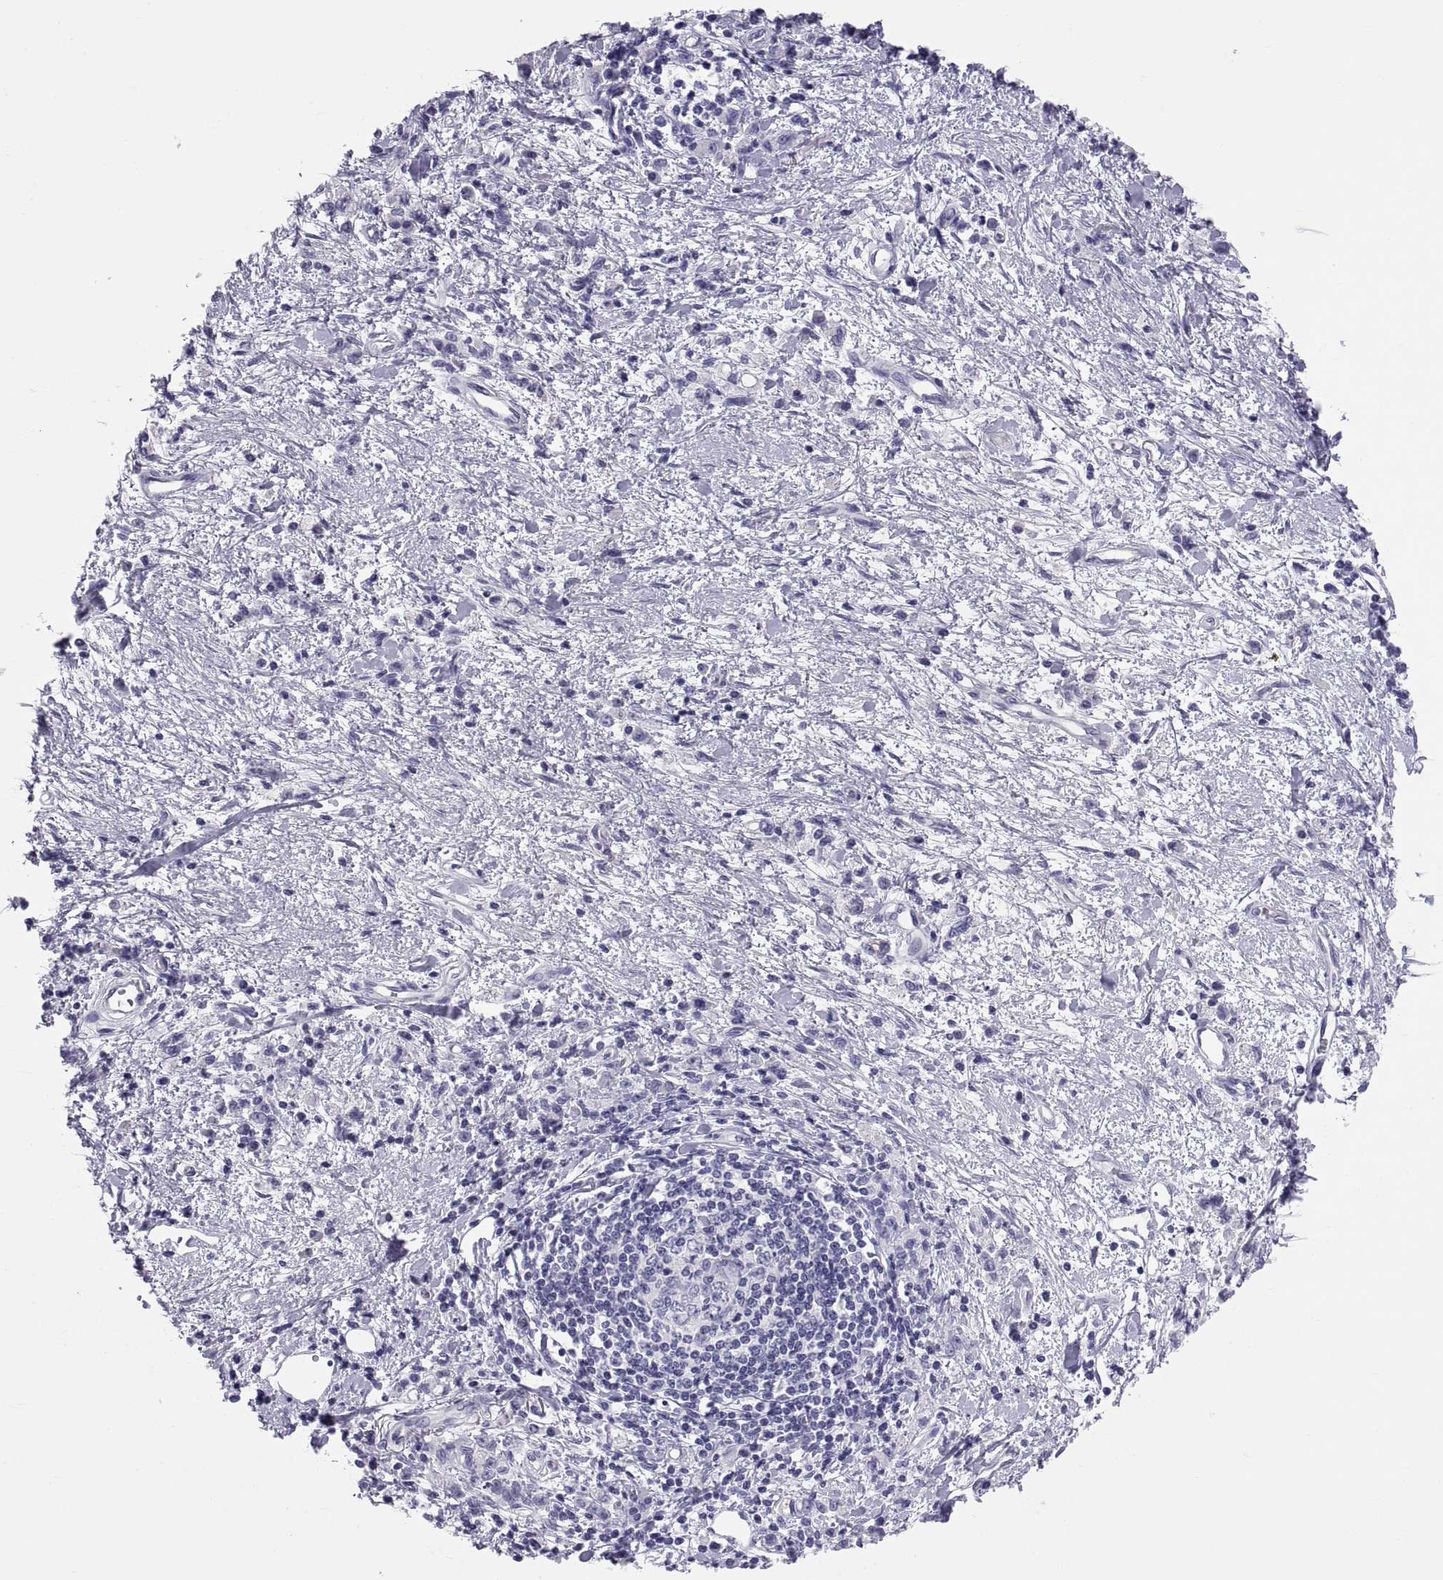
{"staining": {"intensity": "negative", "quantity": "none", "location": "none"}, "tissue": "stomach cancer", "cell_type": "Tumor cells", "image_type": "cancer", "snomed": [{"axis": "morphology", "description": "Adenocarcinoma, NOS"}, {"axis": "topography", "description": "Stomach"}], "caption": "Immunohistochemistry (IHC) image of stomach adenocarcinoma stained for a protein (brown), which exhibits no positivity in tumor cells. (DAB (3,3'-diaminobenzidine) immunohistochemistry (IHC) with hematoxylin counter stain).", "gene": "RNASE12", "patient": {"sex": "male", "age": 77}}